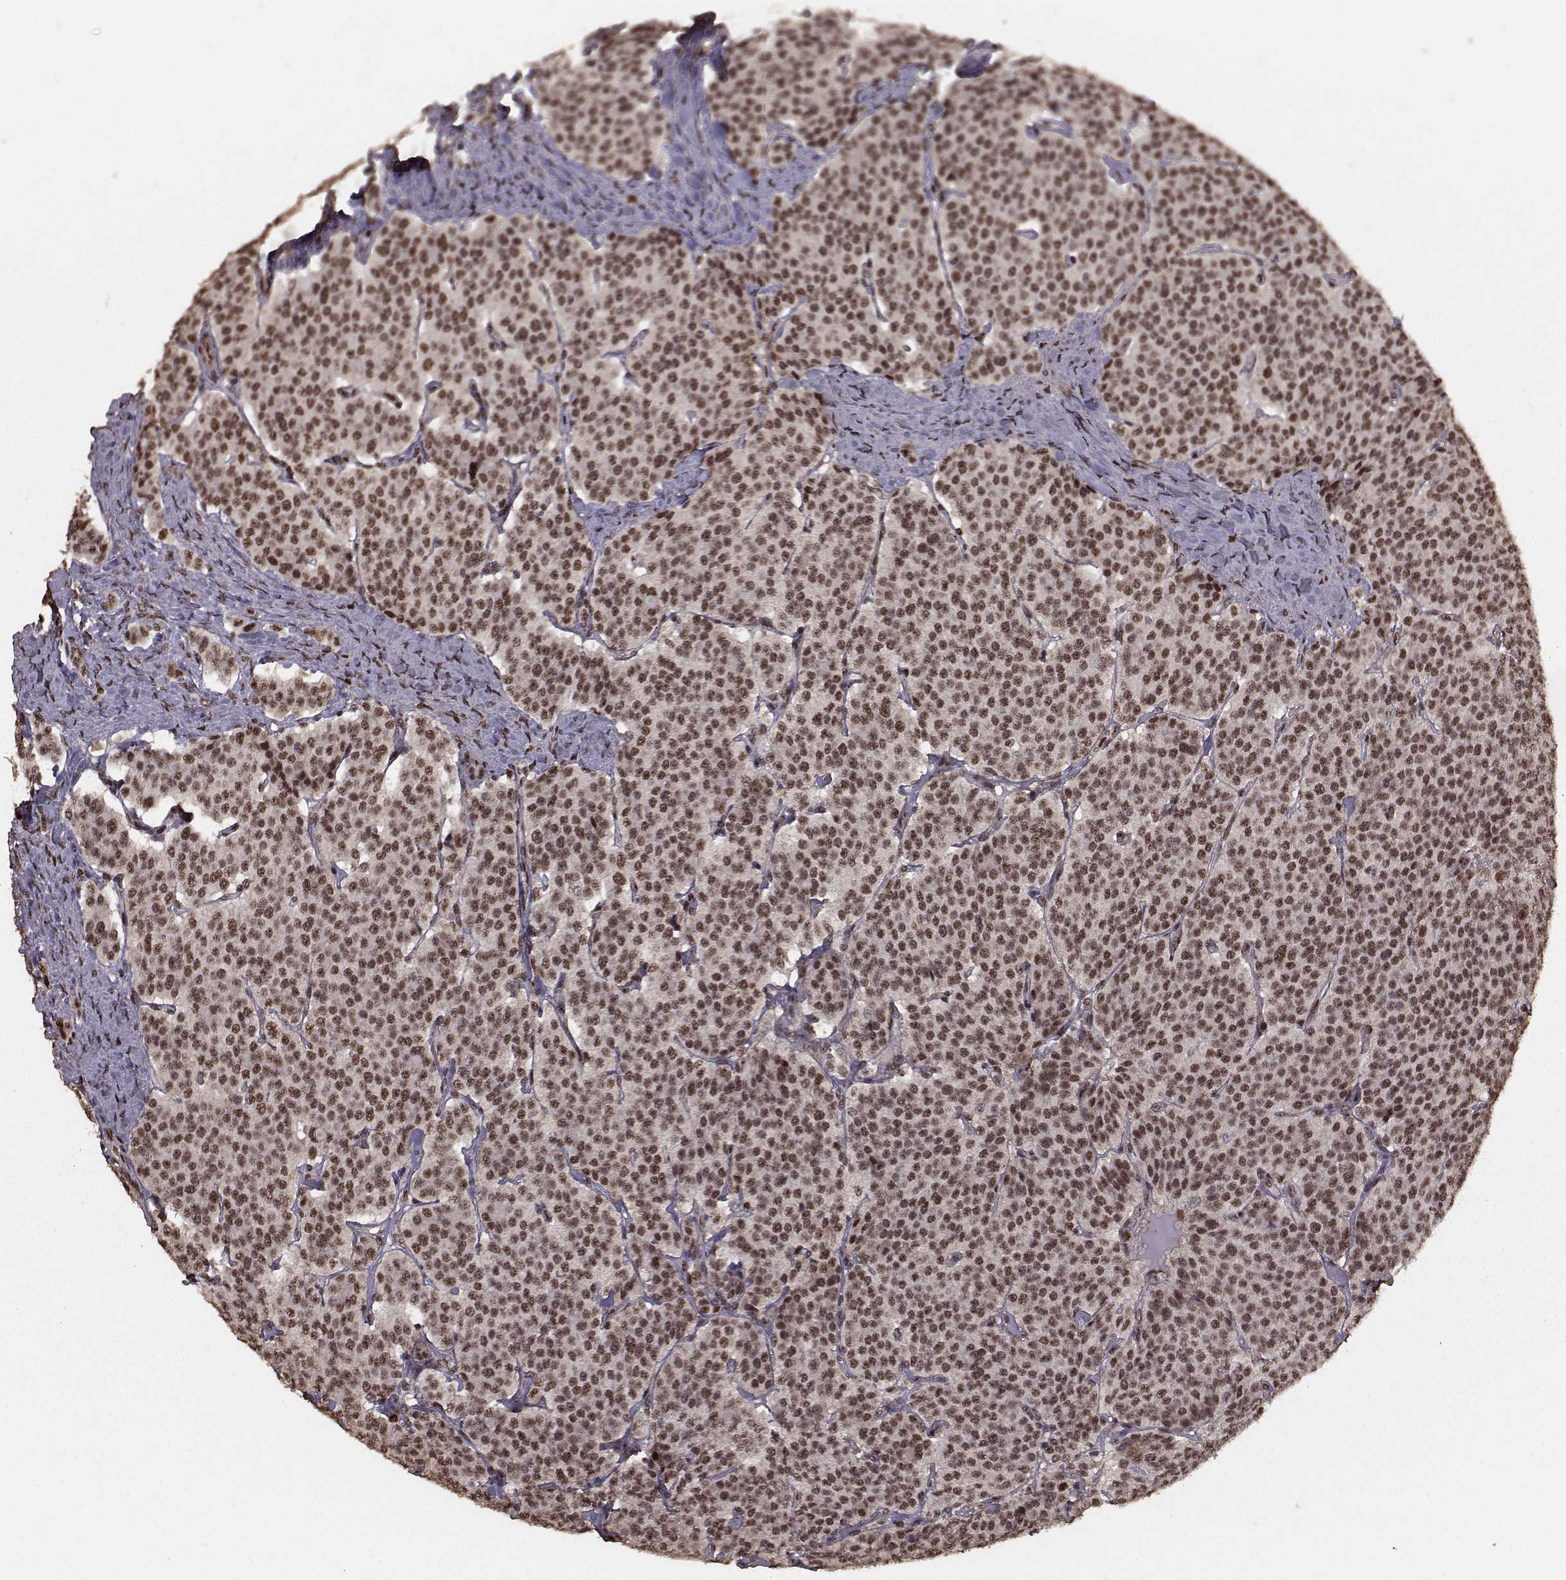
{"staining": {"intensity": "strong", "quantity": ">75%", "location": "nuclear"}, "tissue": "carcinoid", "cell_type": "Tumor cells", "image_type": "cancer", "snomed": [{"axis": "morphology", "description": "Carcinoid, malignant, NOS"}, {"axis": "topography", "description": "Small intestine"}], "caption": "Carcinoid stained for a protein (brown) shows strong nuclear positive staining in approximately >75% of tumor cells.", "gene": "SF1", "patient": {"sex": "female", "age": 58}}